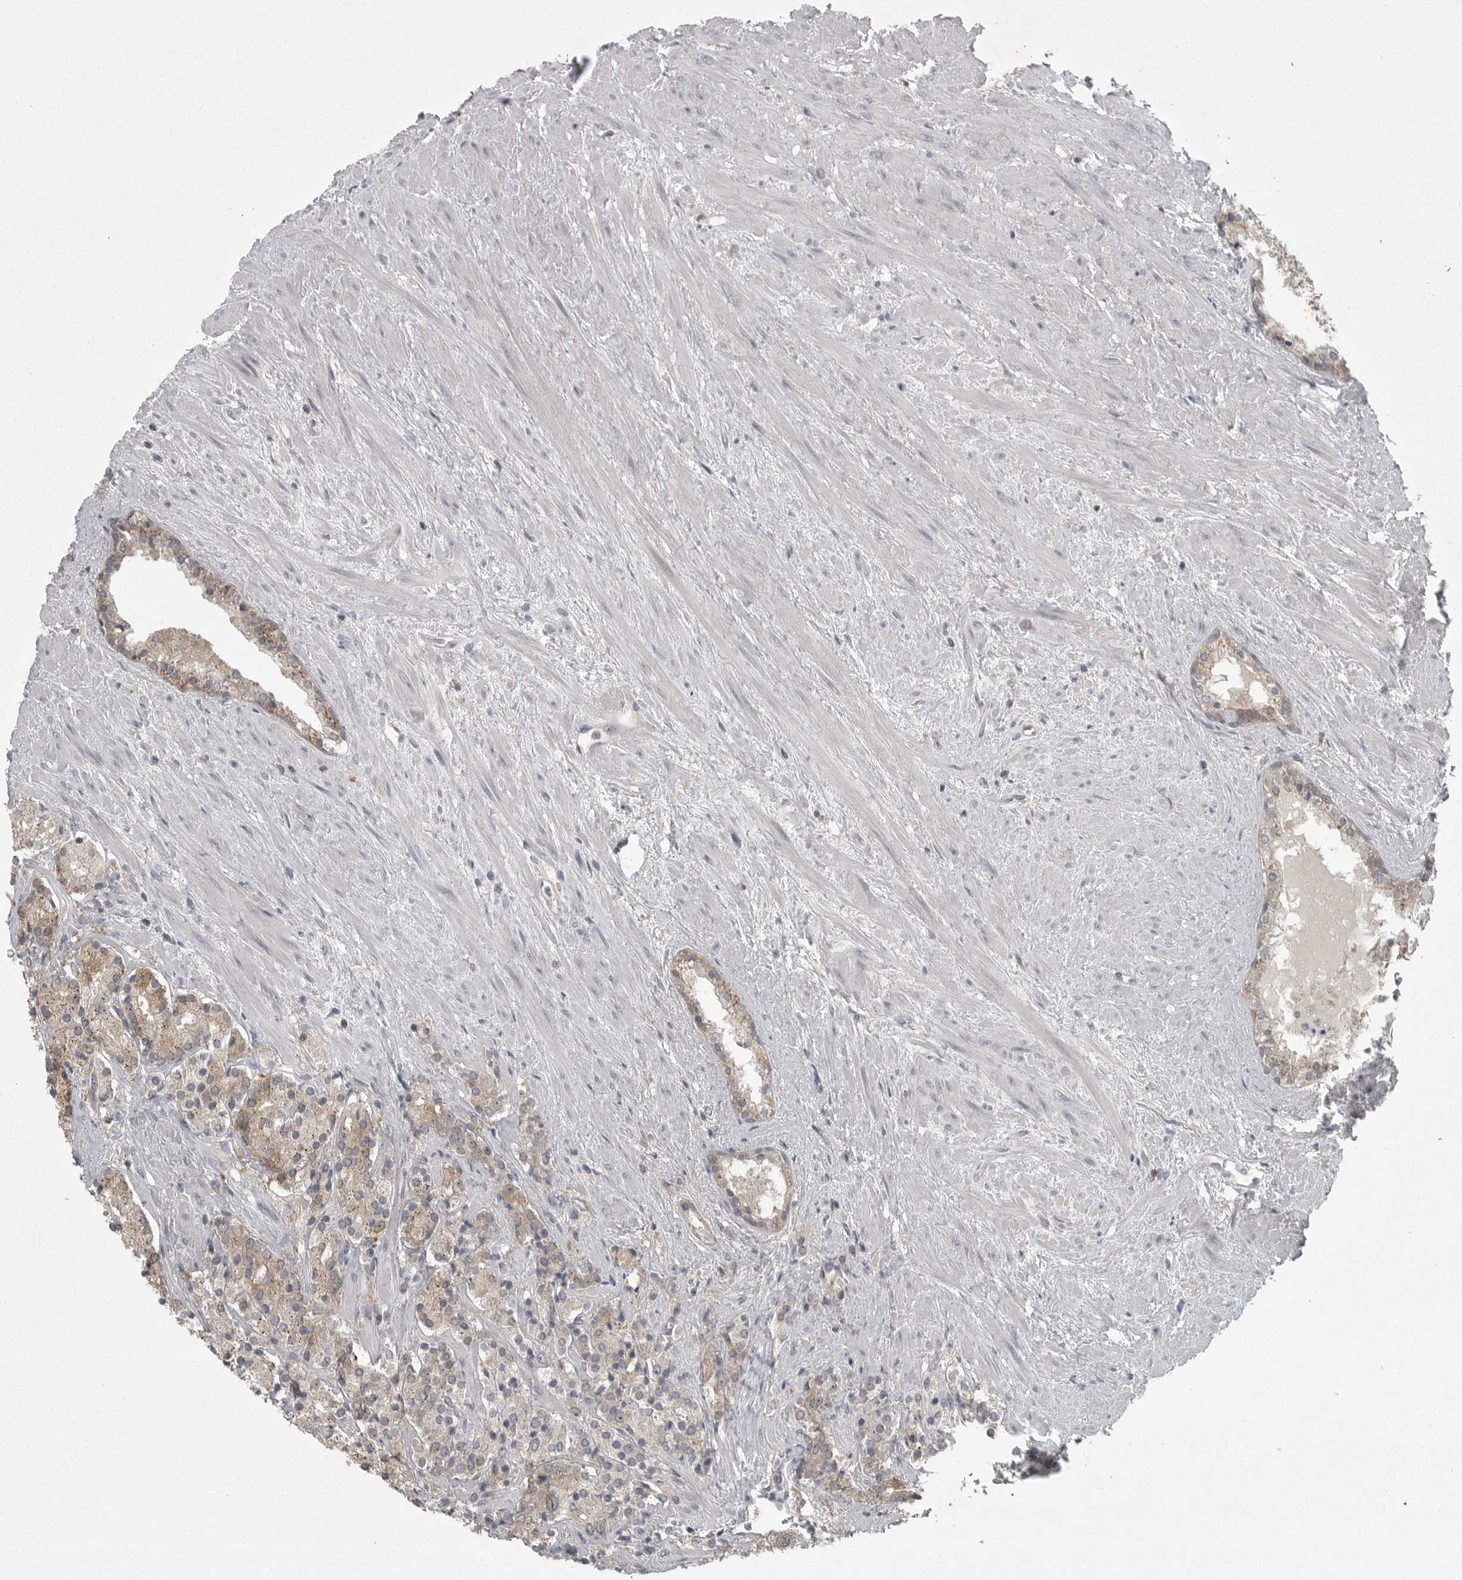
{"staining": {"intensity": "weak", "quantity": ">75%", "location": "cytoplasmic/membranous"}, "tissue": "prostate cancer", "cell_type": "Tumor cells", "image_type": "cancer", "snomed": [{"axis": "morphology", "description": "Adenocarcinoma, High grade"}, {"axis": "topography", "description": "Prostate"}], "caption": "Tumor cells display low levels of weak cytoplasmic/membranous staining in about >75% of cells in prostate cancer (adenocarcinoma (high-grade)).", "gene": "PHF13", "patient": {"sex": "male", "age": 71}}